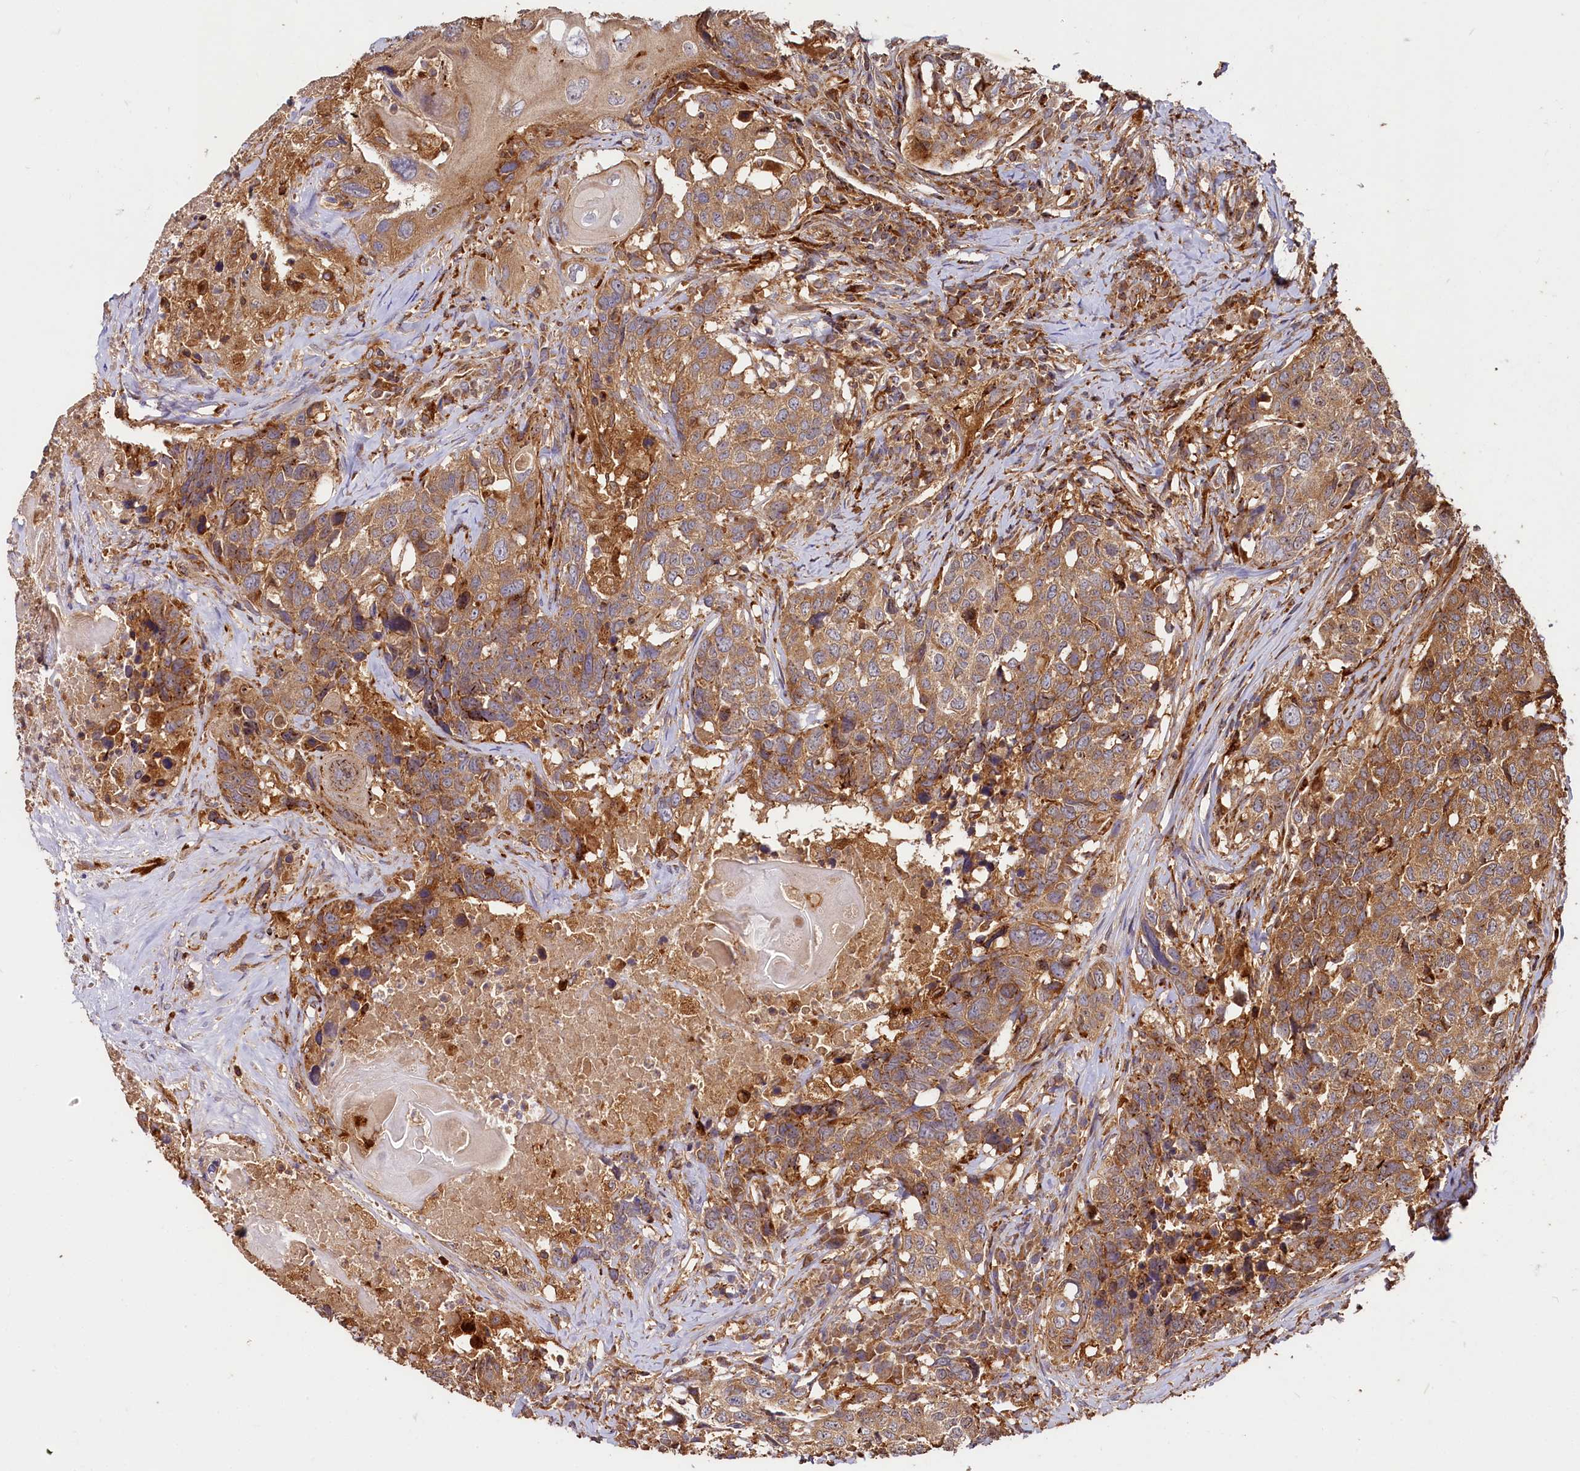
{"staining": {"intensity": "moderate", "quantity": ">75%", "location": "cytoplasmic/membranous"}, "tissue": "head and neck cancer", "cell_type": "Tumor cells", "image_type": "cancer", "snomed": [{"axis": "morphology", "description": "Squamous cell carcinoma, NOS"}, {"axis": "topography", "description": "Head-Neck"}], "caption": "Protein staining exhibits moderate cytoplasmic/membranous expression in approximately >75% of tumor cells in squamous cell carcinoma (head and neck).", "gene": "WDR73", "patient": {"sex": "male", "age": 66}}